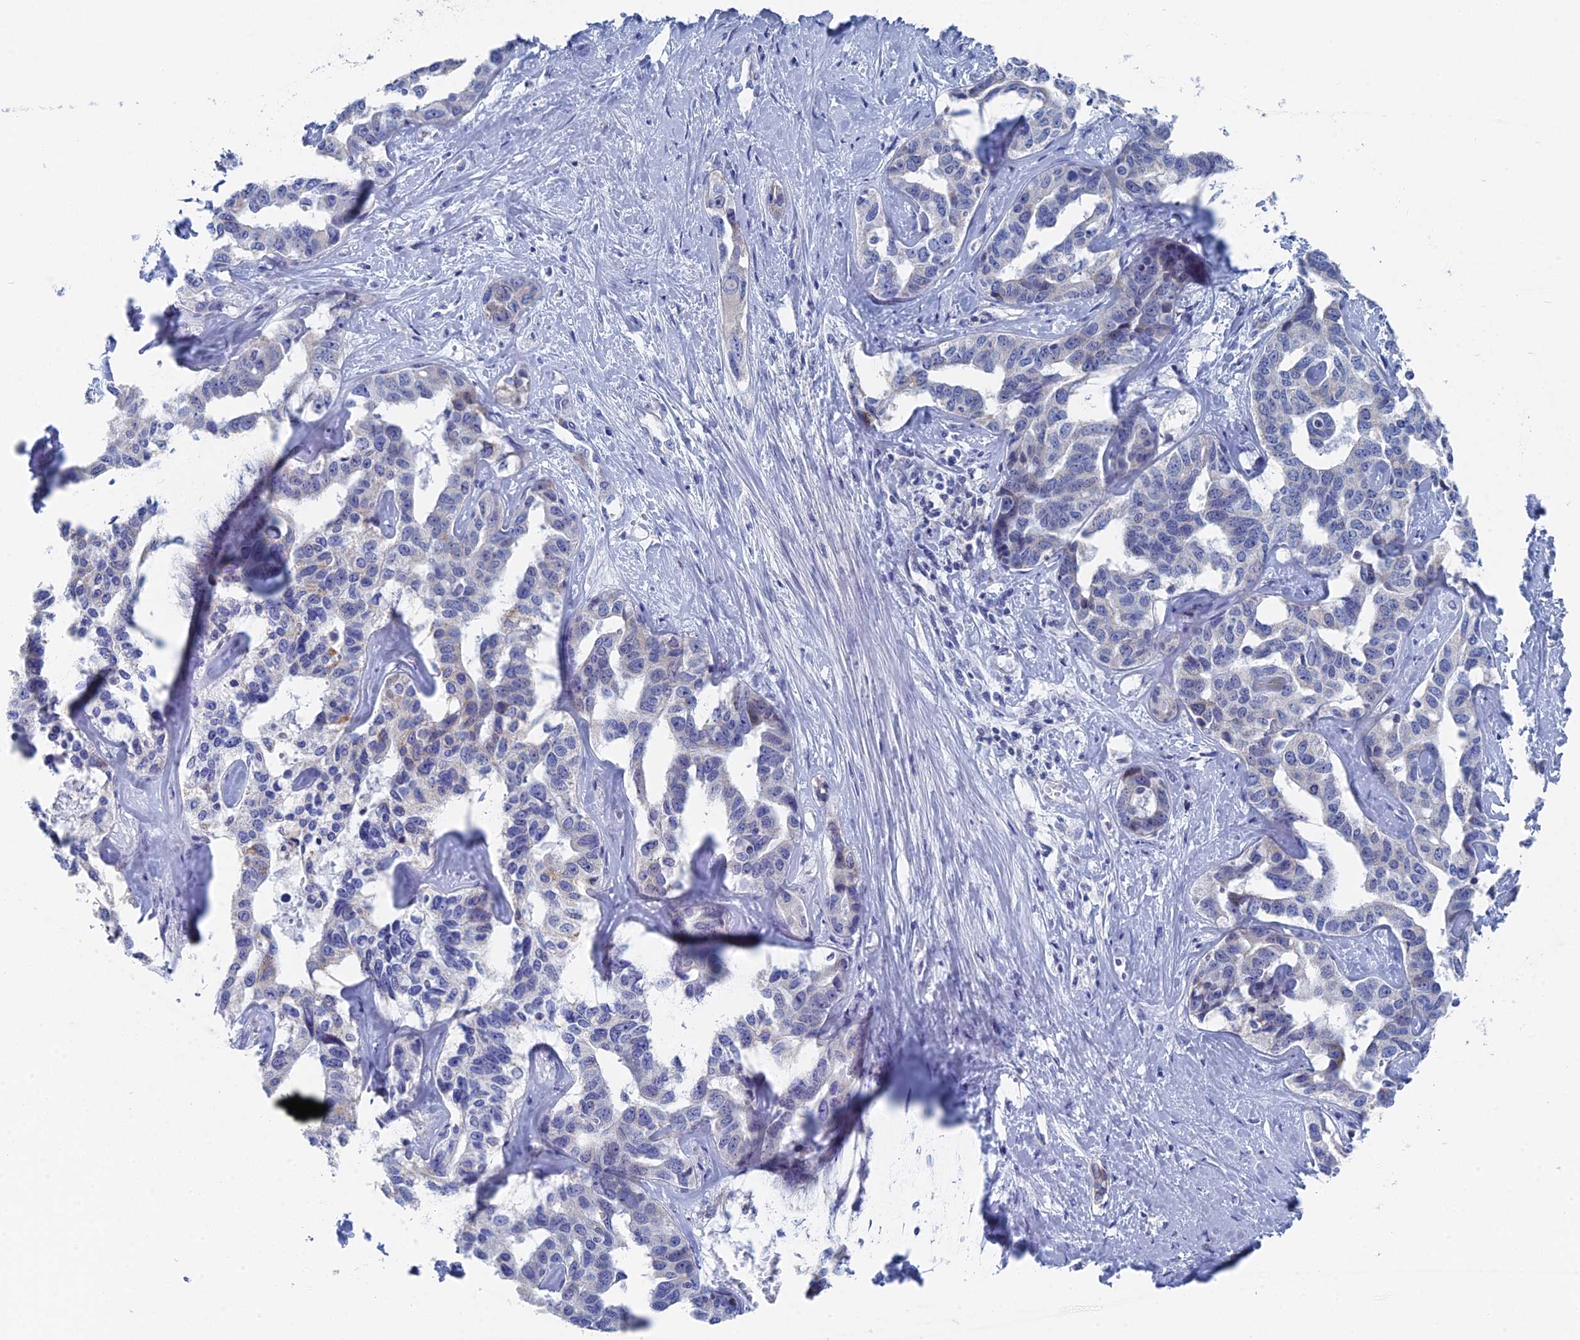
{"staining": {"intensity": "negative", "quantity": "none", "location": "none"}, "tissue": "liver cancer", "cell_type": "Tumor cells", "image_type": "cancer", "snomed": [{"axis": "morphology", "description": "Cholangiocarcinoma"}, {"axis": "topography", "description": "Liver"}], "caption": "High magnification brightfield microscopy of liver cholangiocarcinoma stained with DAB (brown) and counterstained with hematoxylin (blue): tumor cells show no significant positivity.", "gene": "HIGD1A", "patient": {"sex": "male", "age": 59}}